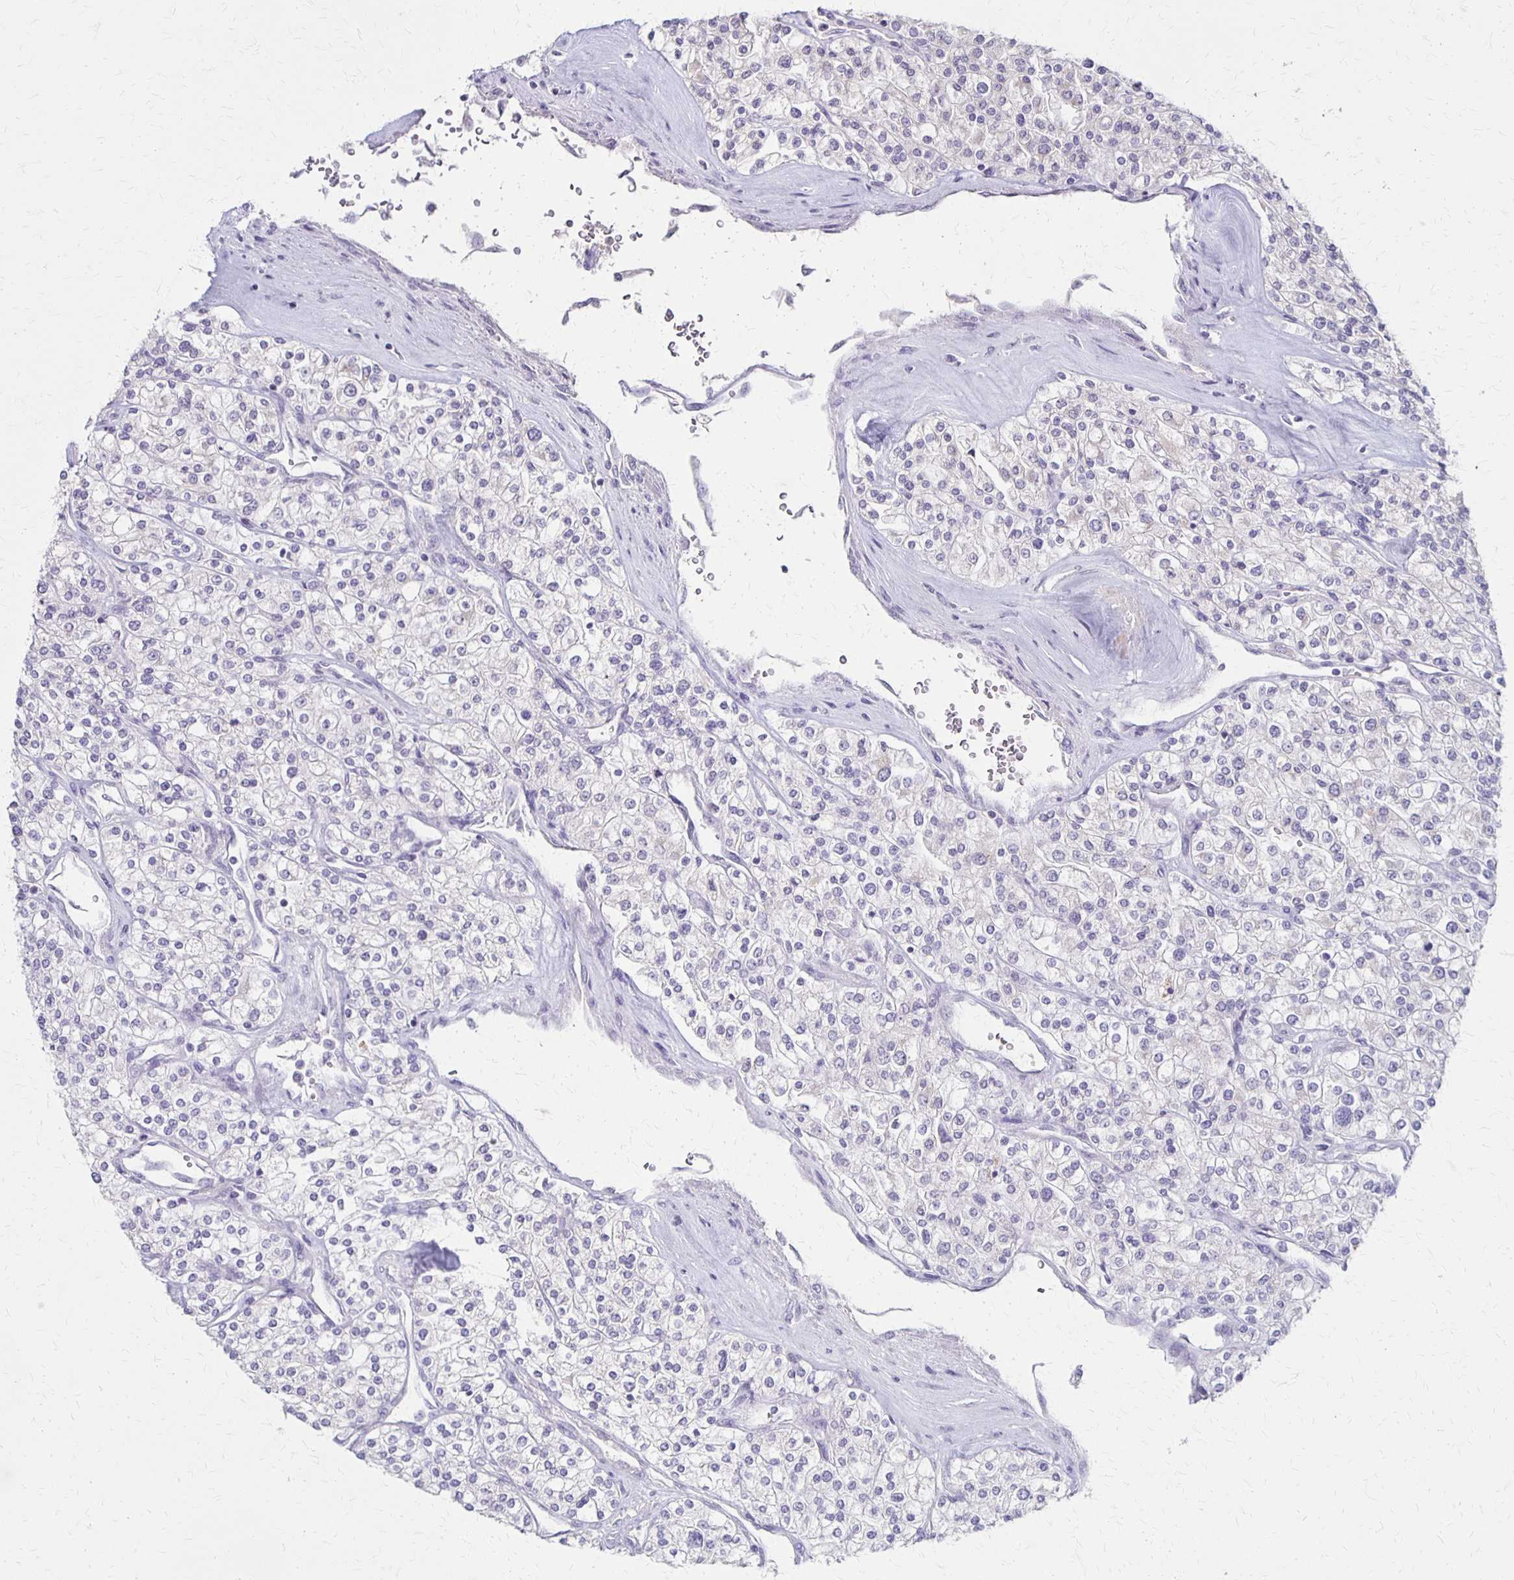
{"staining": {"intensity": "negative", "quantity": "none", "location": "none"}, "tissue": "renal cancer", "cell_type": "Tumor cells", "image_type": "cancer", "snomed": [{"axis": "morphology", "description": "Adenocarcinoma, NOS"}, {"axis": "topography", "description": "Kidney"}], "caption": "A photomicrograph of renal adenocarcinoma stained for a protein reveals no brown staining in tumor cells.", "gene": "SLC35E2B", "patient": {"sex": "male", "age": 80}}